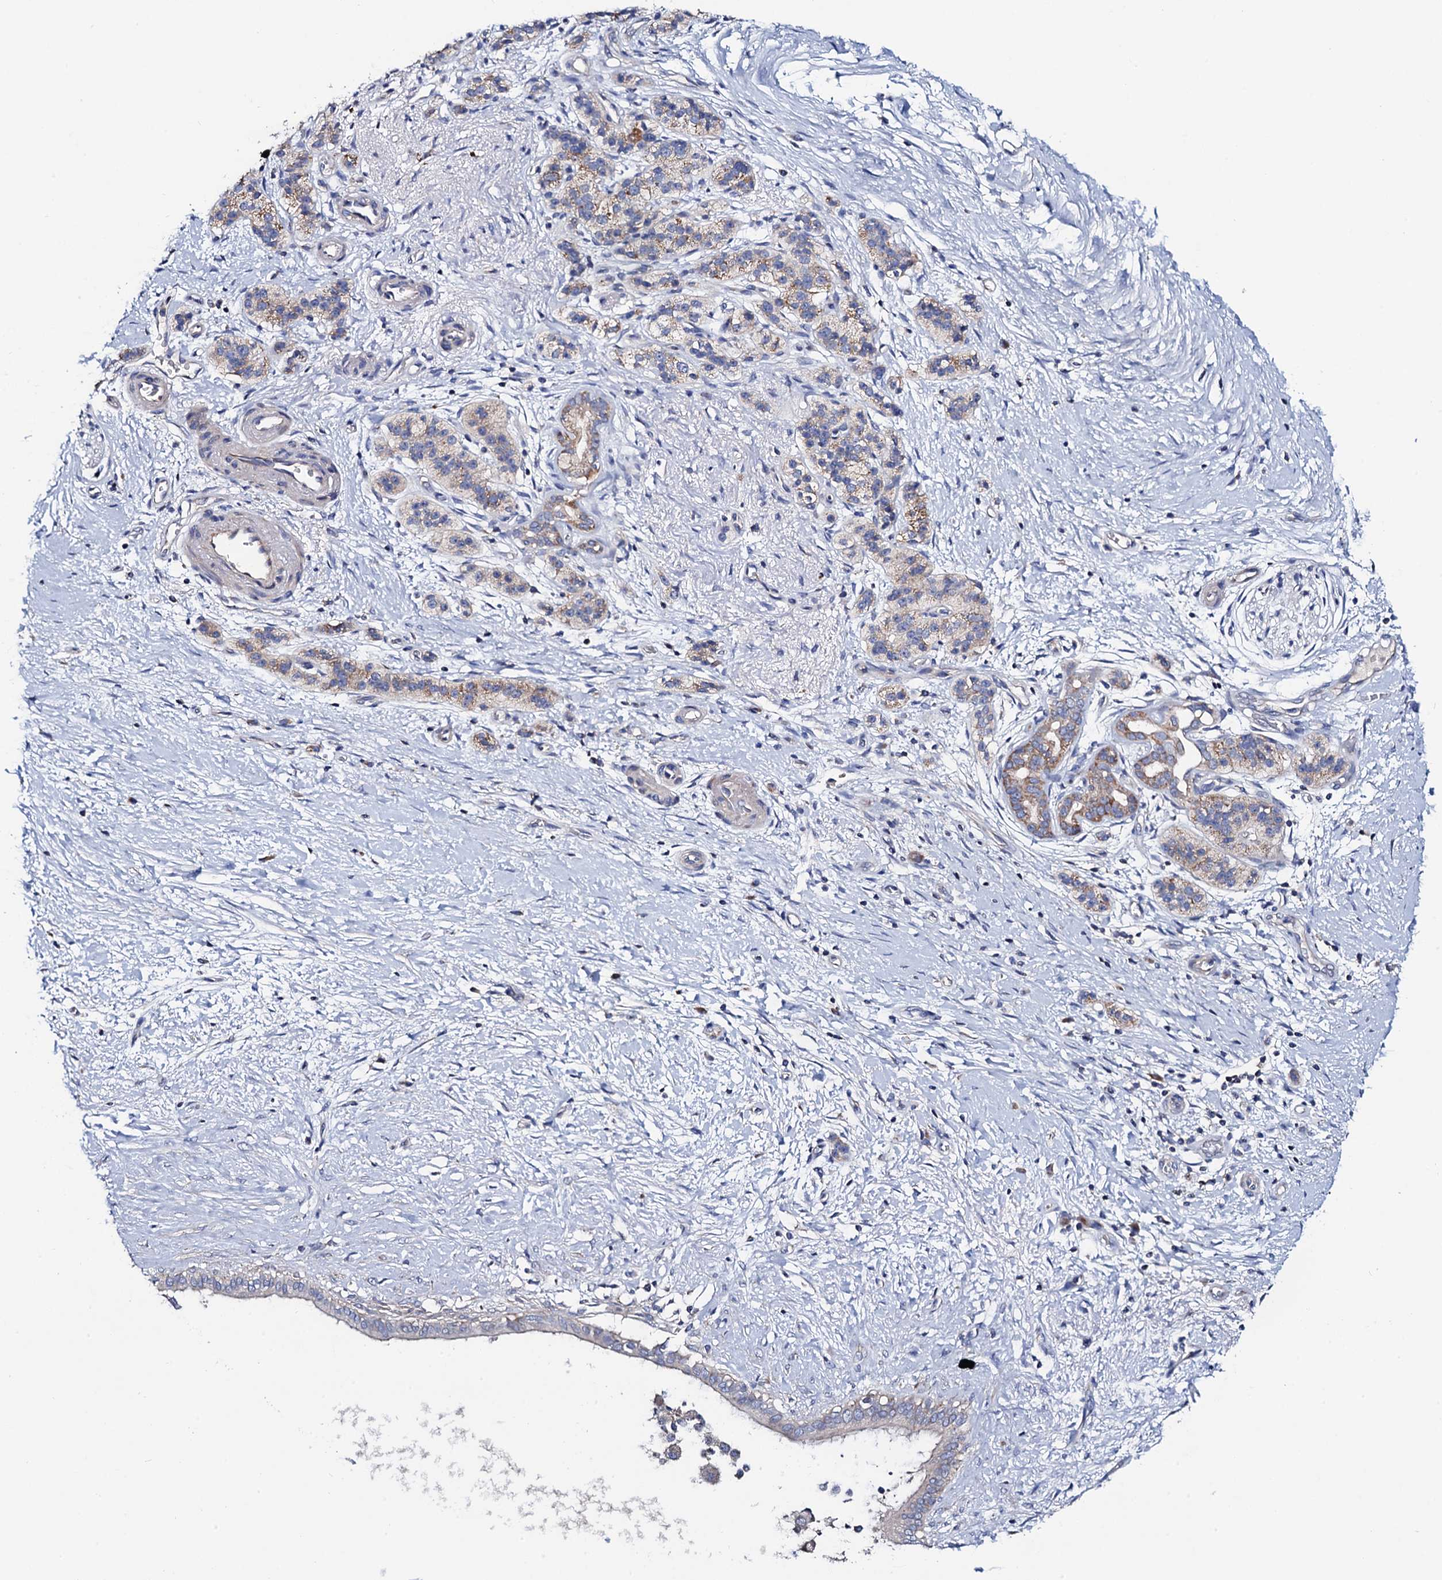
{"staining": {"intensity": "weak", "quantity": "25%-75%", "location": "cytoplasmic/membranous"}, "tissue": "pancreatic cancer", "cell_type": "Tumor cells", "image_type": "cancer", "snomed": [{"axis": "morphology", "description": "Adenocarcinoma, NOS"}, {"axis": "topography", "description": "Pancreas"}], "caption": "This image reveals immunohistochemistry (IHC) staining of pancreatic cancer (adenocarcinoma), with low weak cytoplasmic/membranous positivity in approximately 25%-75% of tumor cells.", "gene": "MRPL48", "patient": {"sex": "male", "age": 50}}